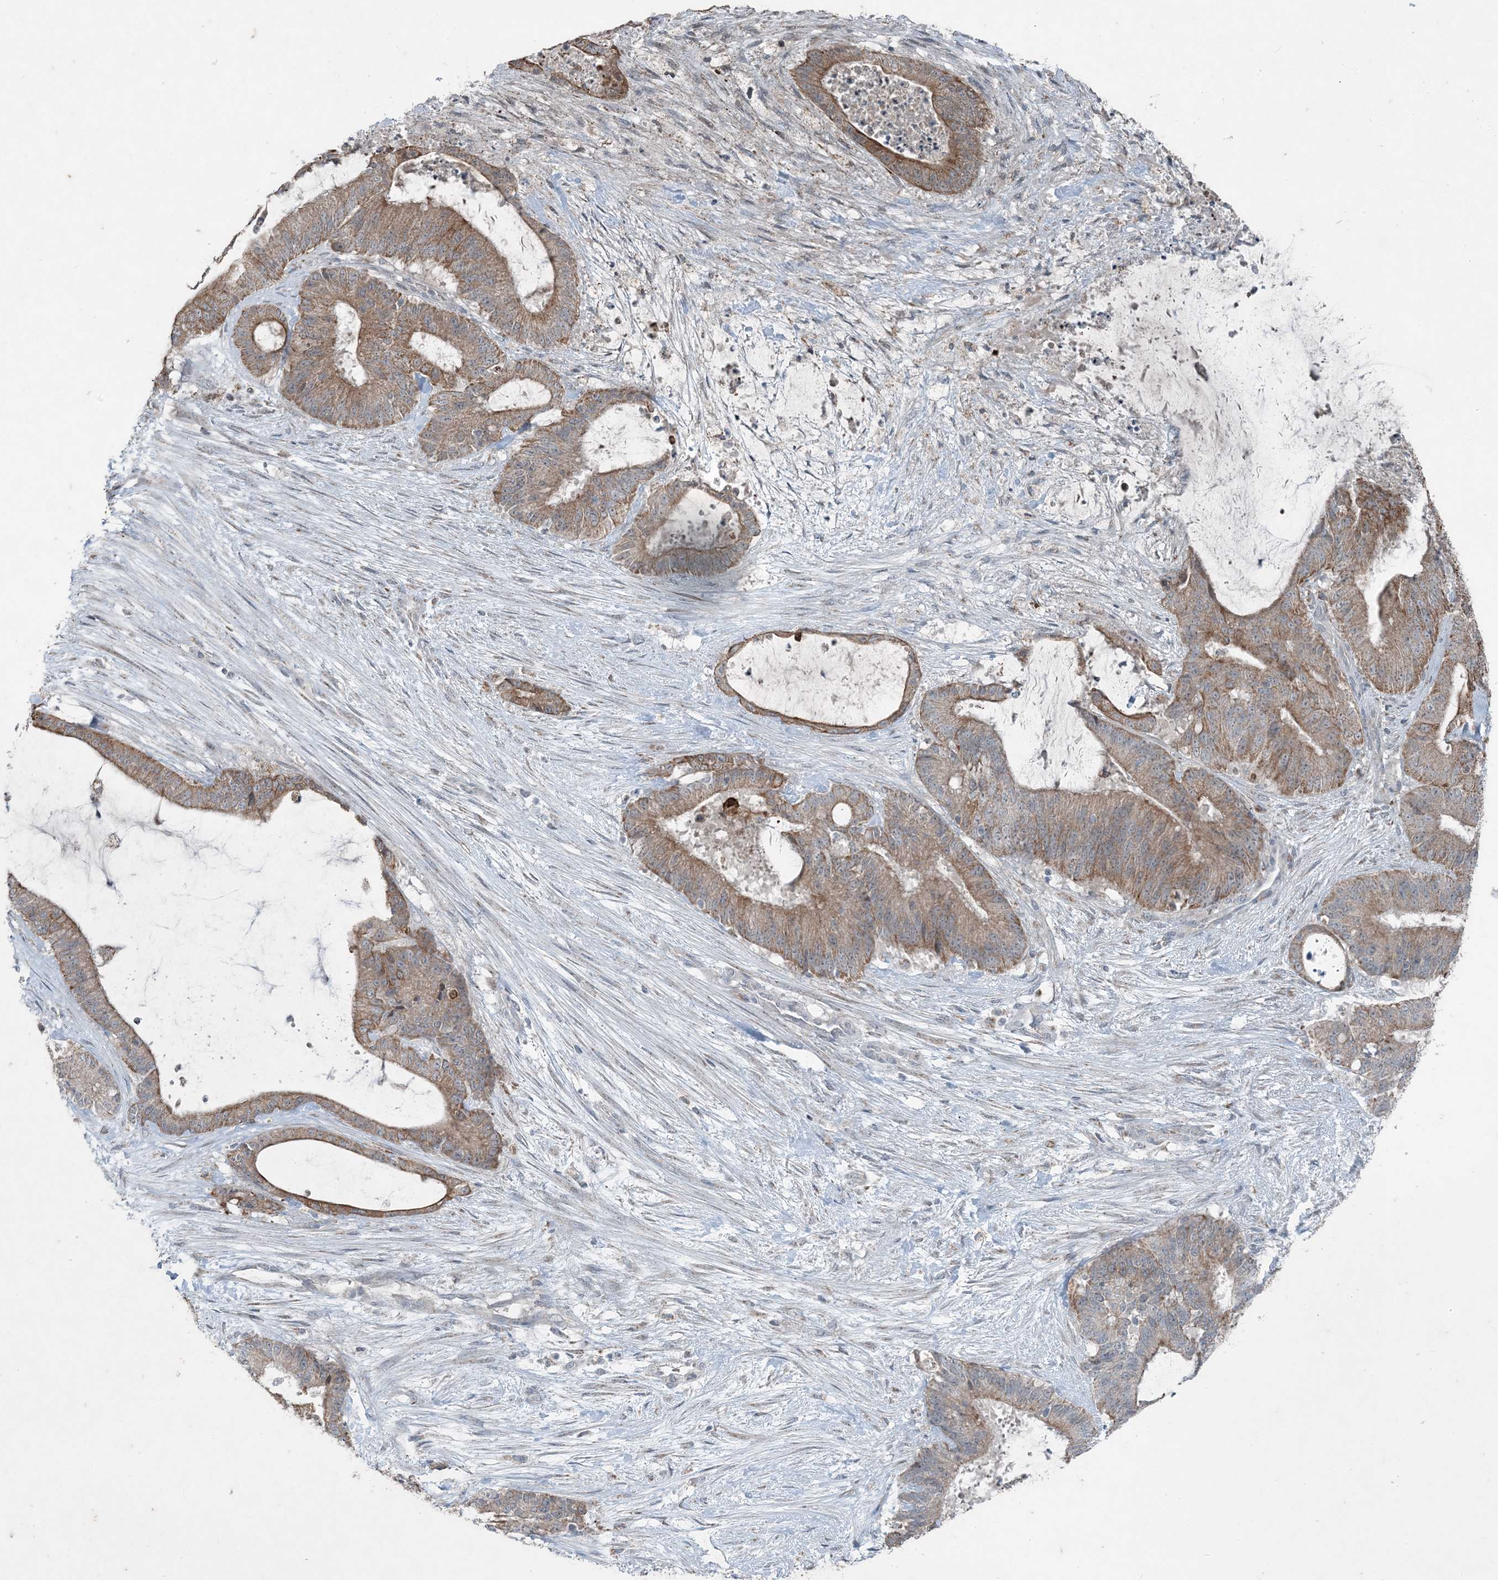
{"staining": {"intensity": "moderate", "quantity": ">75%", "location": "cytoplasmic/membranous"}, "tissue": "liver cancer", "cell_type": "Tumor cells", "image_type": "cancer", "snomed": [{"axis": "morphology", "description": "Normal tissue, NOS"}, {"axis": "morphology", "description": "Cholangiocarcinoma"}, {"axis": "topography", "description": "Liver"}, {"axis": "topography", "description": "Peripheral nerve tissue"}], "caption": "High-magnification brightfield microscopy of cholangiocarcinoma (liver) stained with DAB (3,3'-diaminobenzidine) (brown) and counterstained with hematoxylin (blue). tumor cells exhibit moderate cytoplasmic/membranous expression is seen in about>75% of cells.", "gene": "PC", "patient": {"sex": "female", "age": 73}}